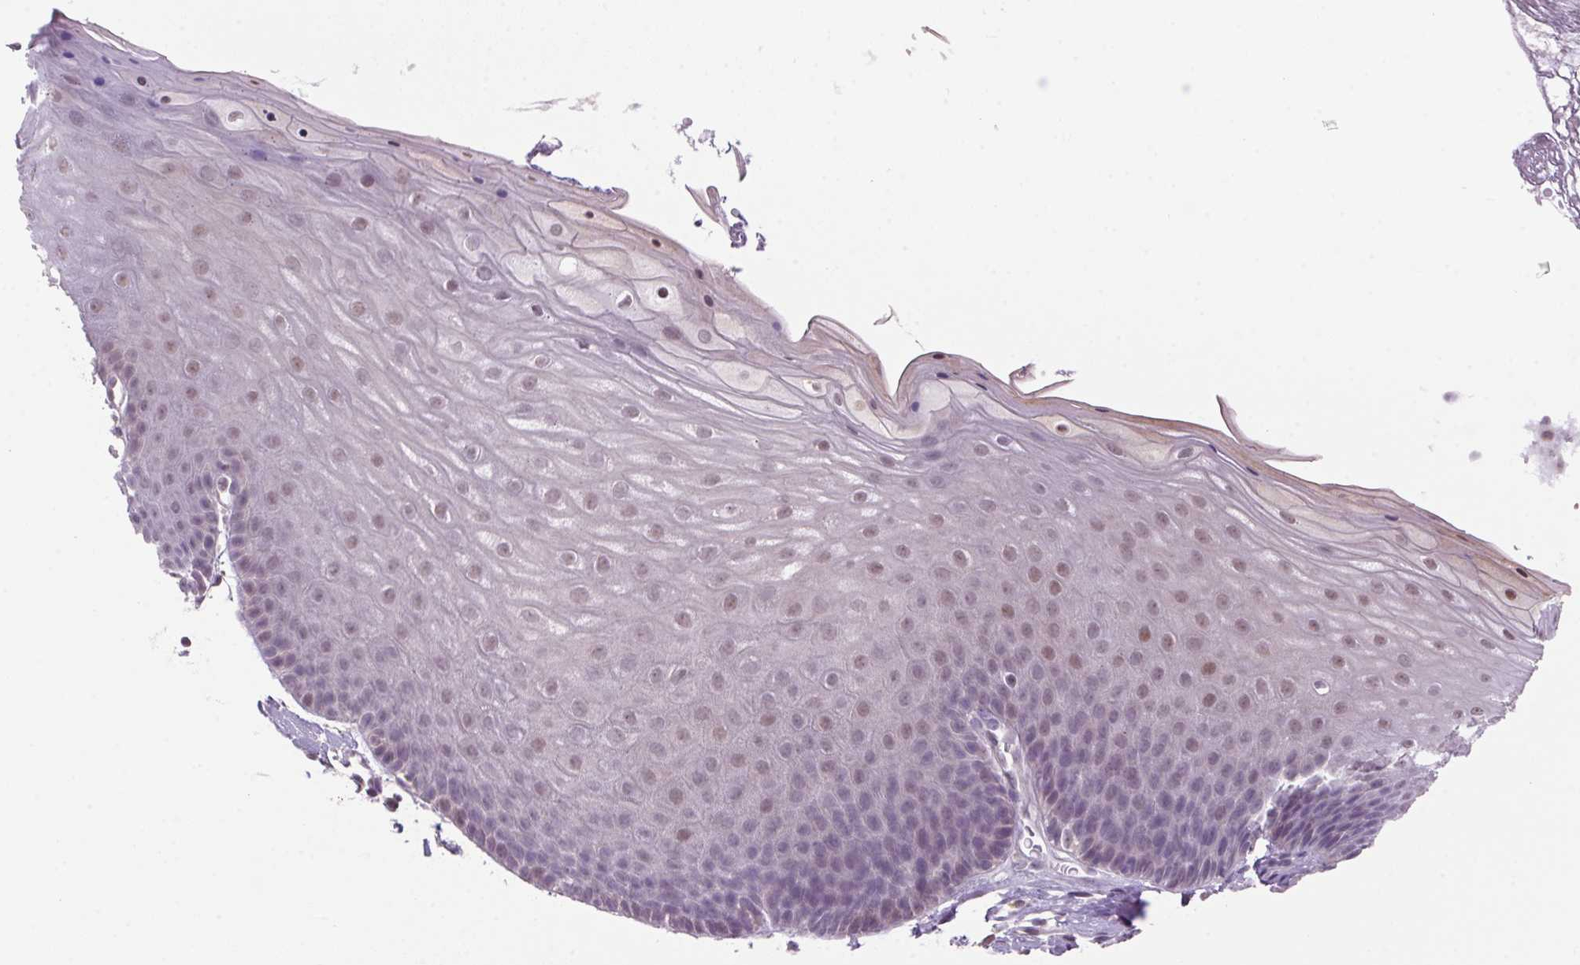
{"staining": {"intensity": "moderate", "quantity": "<25%", "location": "cytoplasmic/membranous,nuclear"}, "tissue": "skin", "cell_type": "Epidermal cells", "image_type": "normal", "snomed": [{"axis": "morphology", "description": "Normal tissue, NOS"}, {"axis": "topography", "description": "Anal"}], "caption": "Human skin stained for a protein (brown) demonstrates moderate cytoplasmic/membranous,nuclear positive expression in approximately <25% of epidermal cells.", "gene": "VWA3B", "patient": {"sex": "male", "age": 53}}